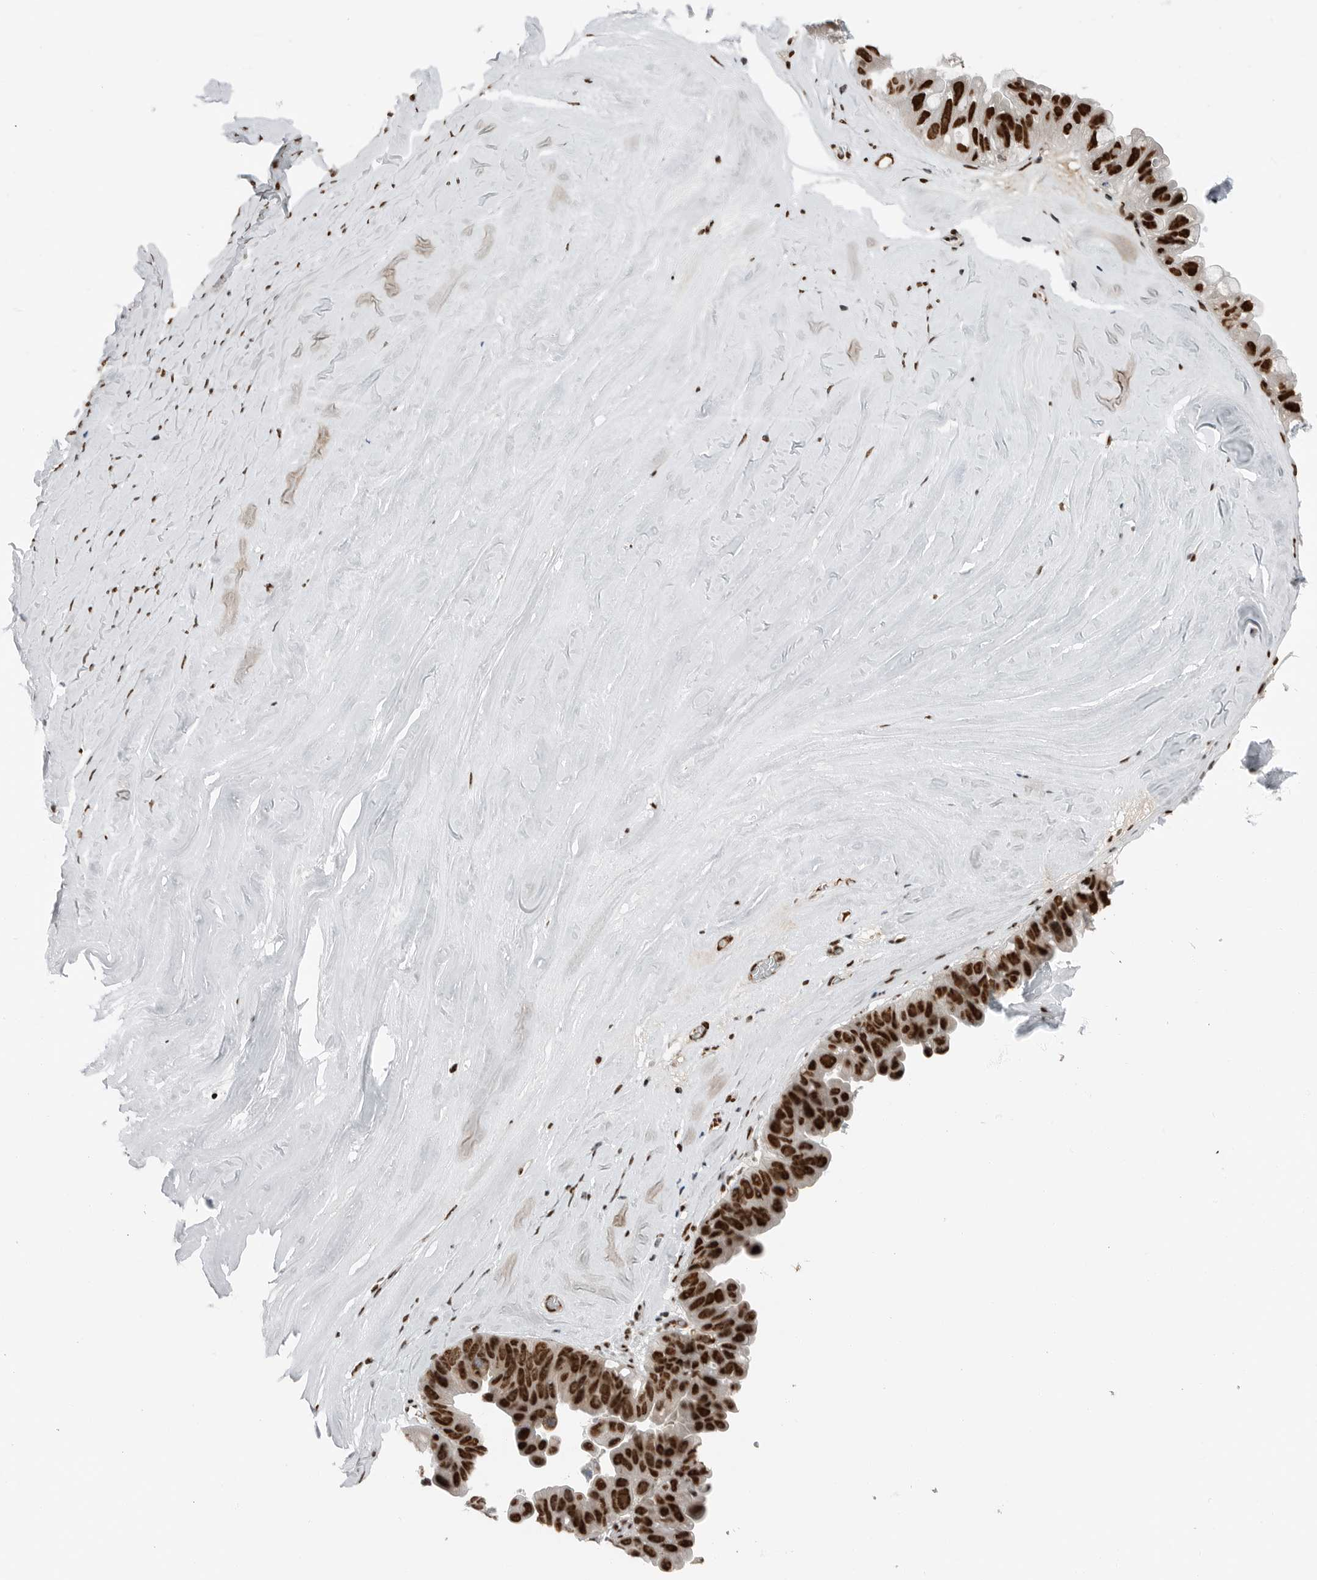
{"staining": {"intensity": "strong", "quantity": ">75%", "location": "nuclear"}, "tissue": "ovarian cancer", "cell_type": "Tumor cells", "image_type": "cancer", "snomed": [{"axis": "morphology", "description": "Cystadenocarcinoma, mucinous, NOS"}, {"axis": "topography", "description": "Ovary"}], "caption": "Protein staining of mucinous cystadenocarcinoma (ovarian) tissue shows strong nuclear positivity in about >75% of tumor cells. Nuclei are stained in blue.", "gene": "BLZF1", "patient": {"sex": "female", "age": 61}}